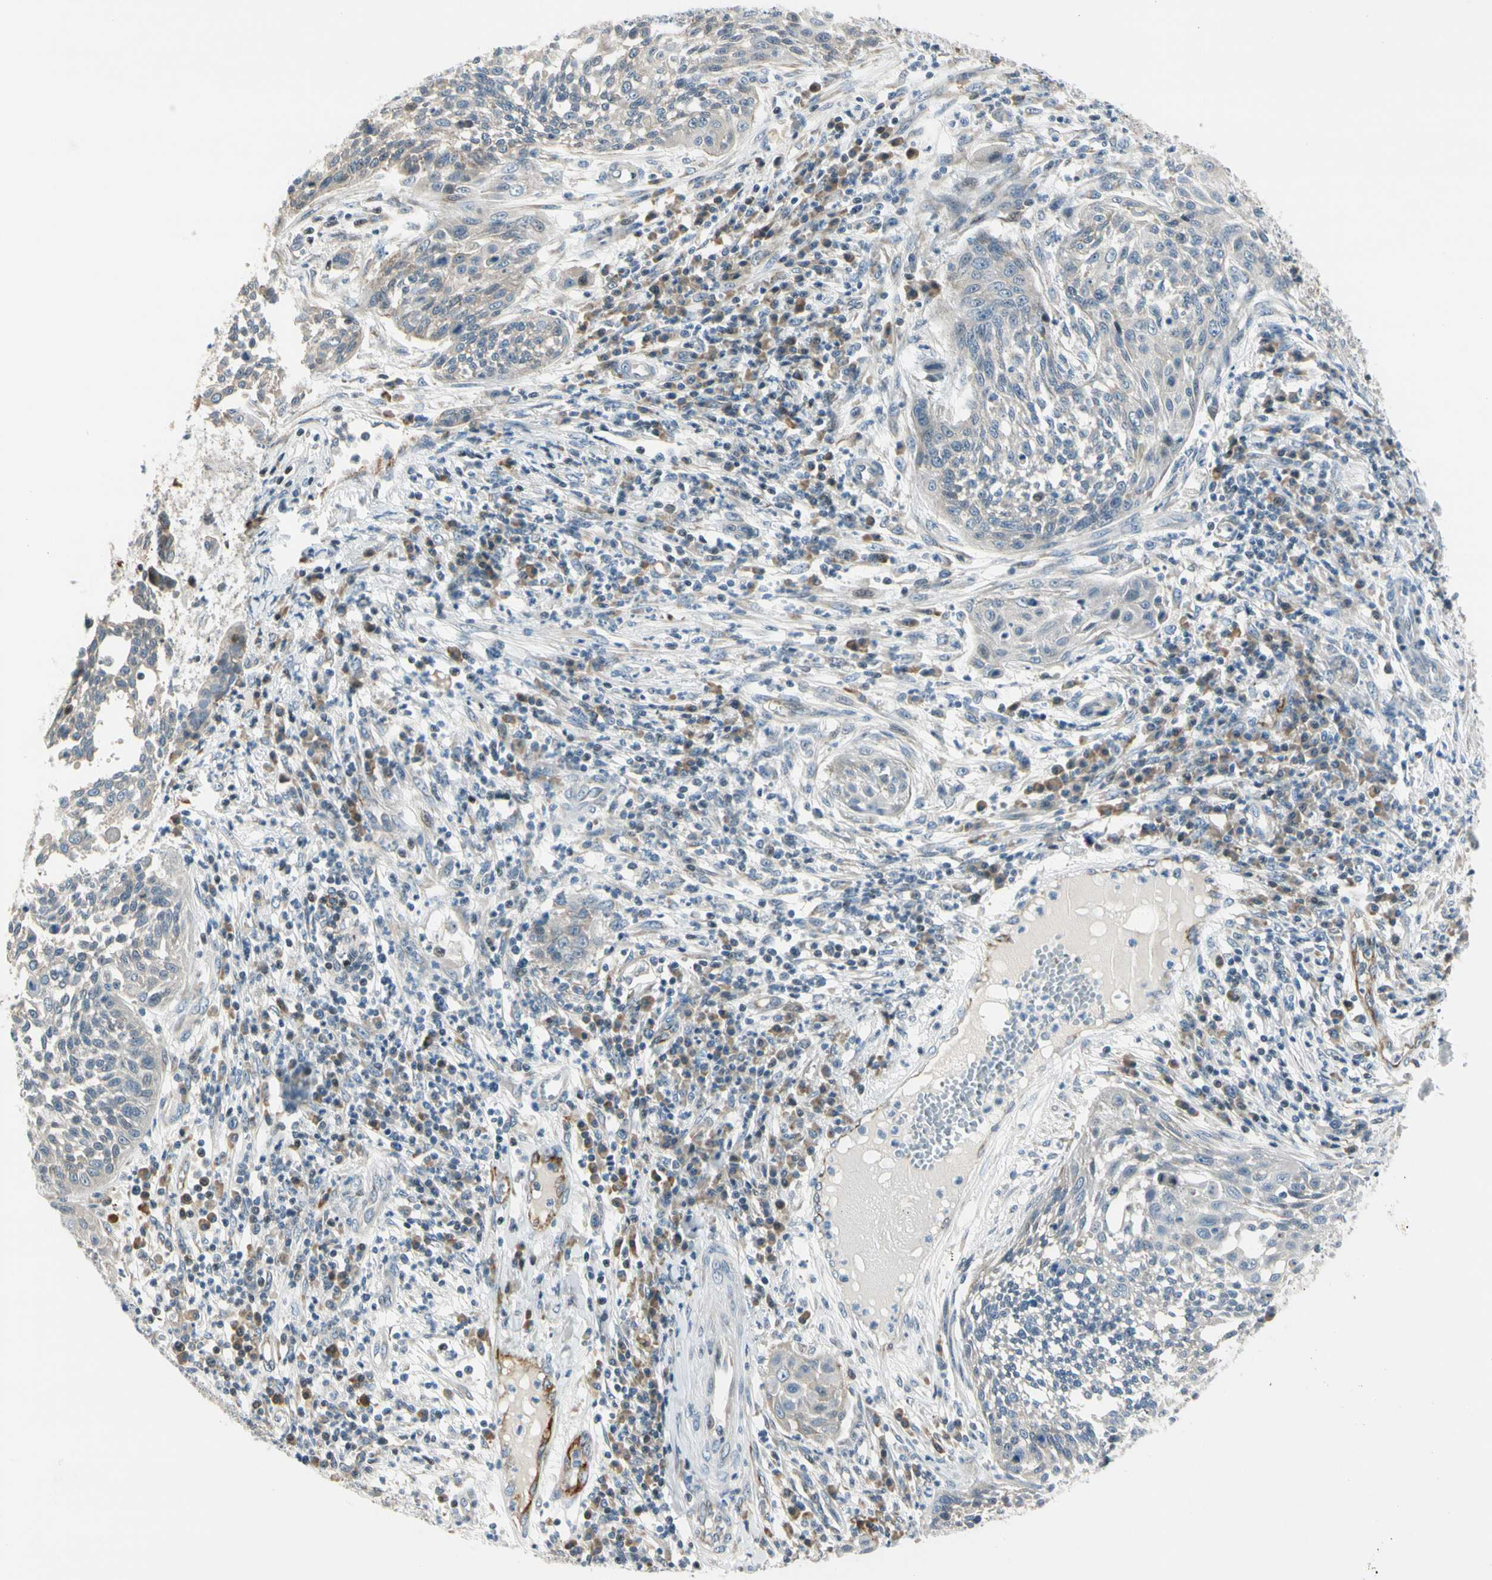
{"staining": {"intensity": "weak", "quantity": "<25%", "location": "nuclear"}, "tissue": "cervical cancer", "cell_type": "Tumor cells", "image_type": "cancer", "snomed": [{"axis": "morphology", "description": "Squamous cell carcinoma, NOS"}, {"axis": "topography", "description": "Cervix"}], "caption": "This photomicrograph is of squamous cell carcinoma (cervical) stained with IHC to label a protein in brown with the nuclei are counter-stained blue. There is no positivity in tumor cells.", "gene": "NPDC1", "patient": {"sex": "female", "age": 34}}